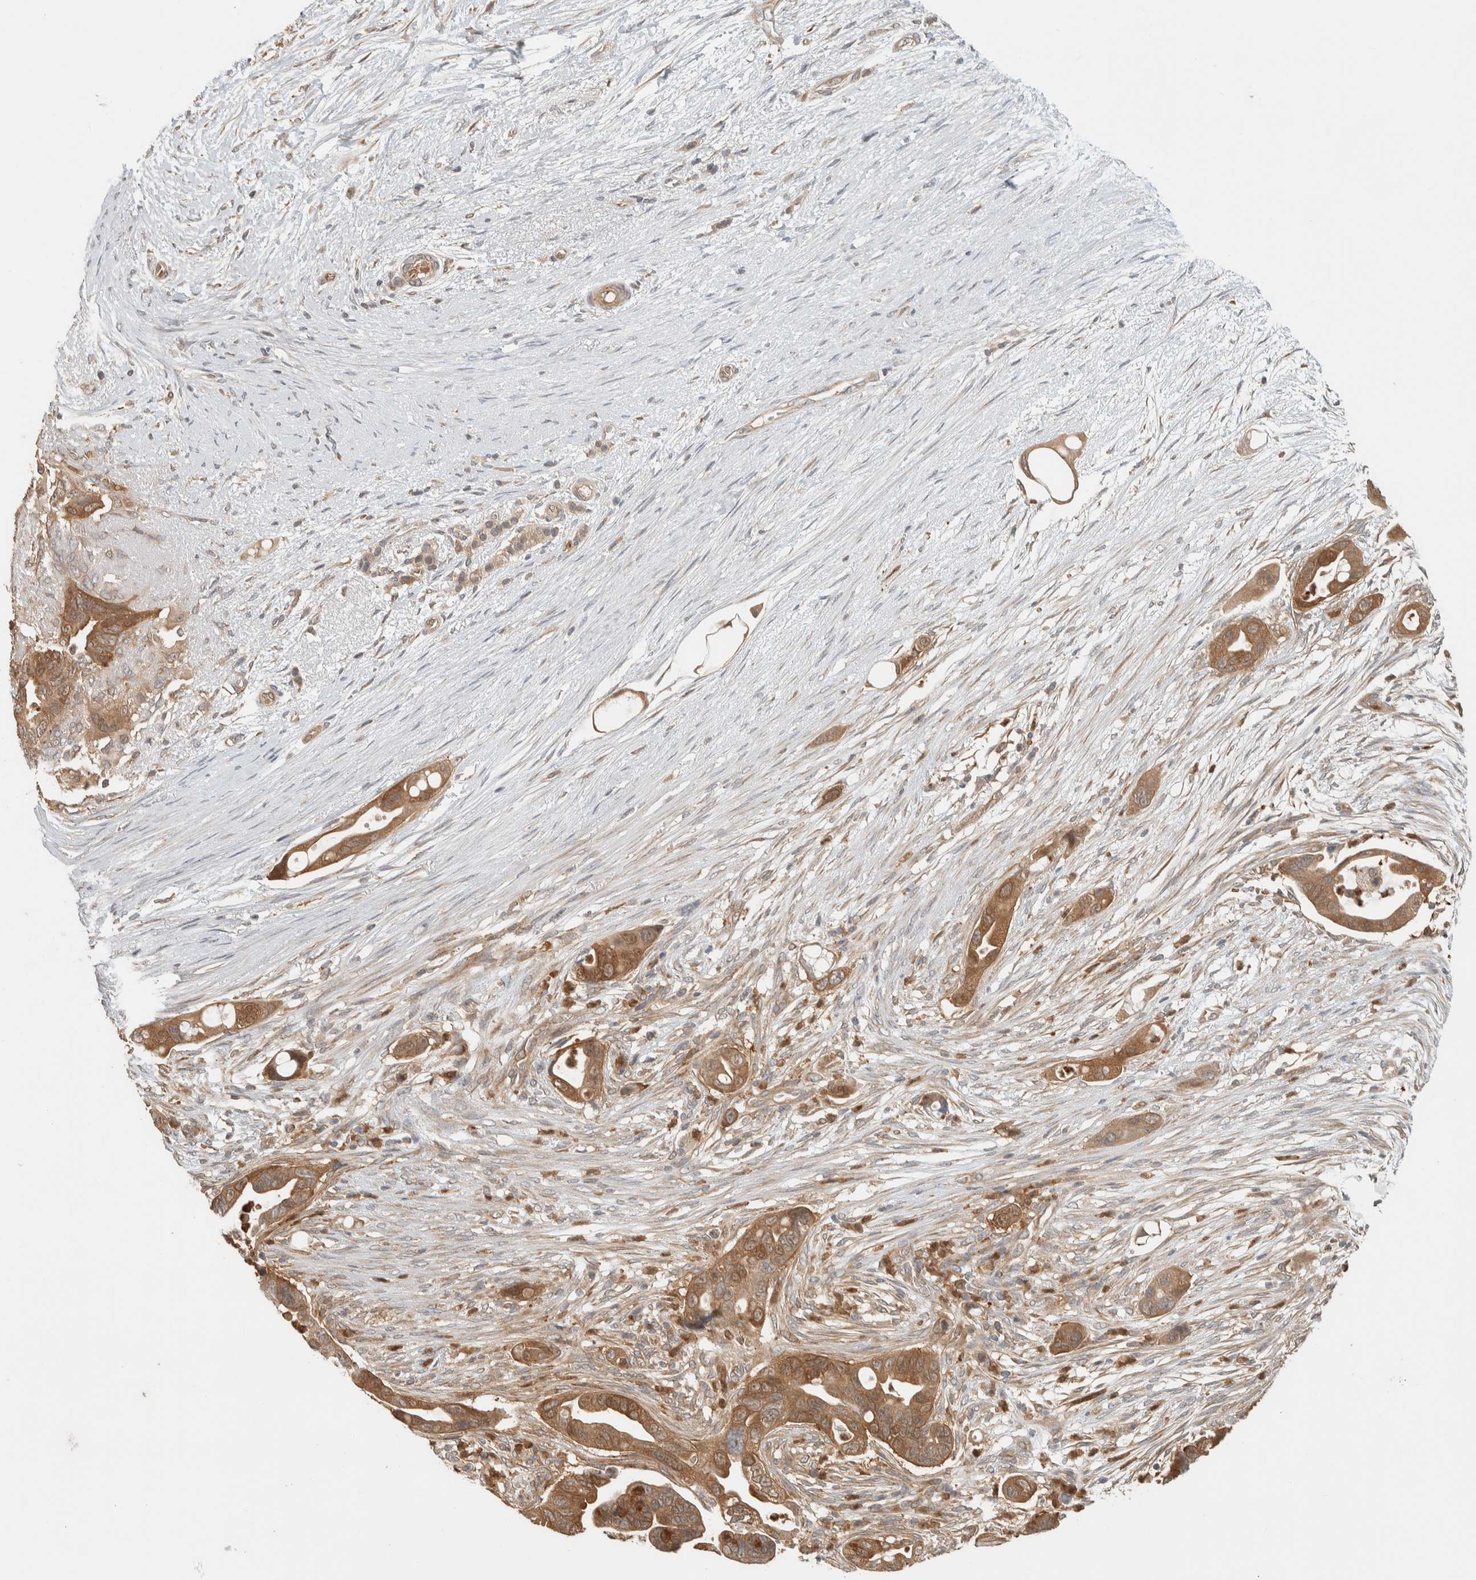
{"staining": {"intensity": "moderate", "quantity": ">75%", "location": "cytoplasmic/membranous"}, "tissue": "pancreatic cancer", "cell_type": "Tumor cells", "image_type": "cancer", "snomed": [{"axis": "morphology", "description": "Adenocarcinoma, NOS"}, {"axis": "topography", "description": "Pancreas"}], "caption": "Protein analysis of pancreatic cancer tissue demonstrates moderate cytoplasmic/membranous expression in about >75% of tumor cells.", "gene": "ADSS2", "patient": {"sex": "female", "age": 72}}